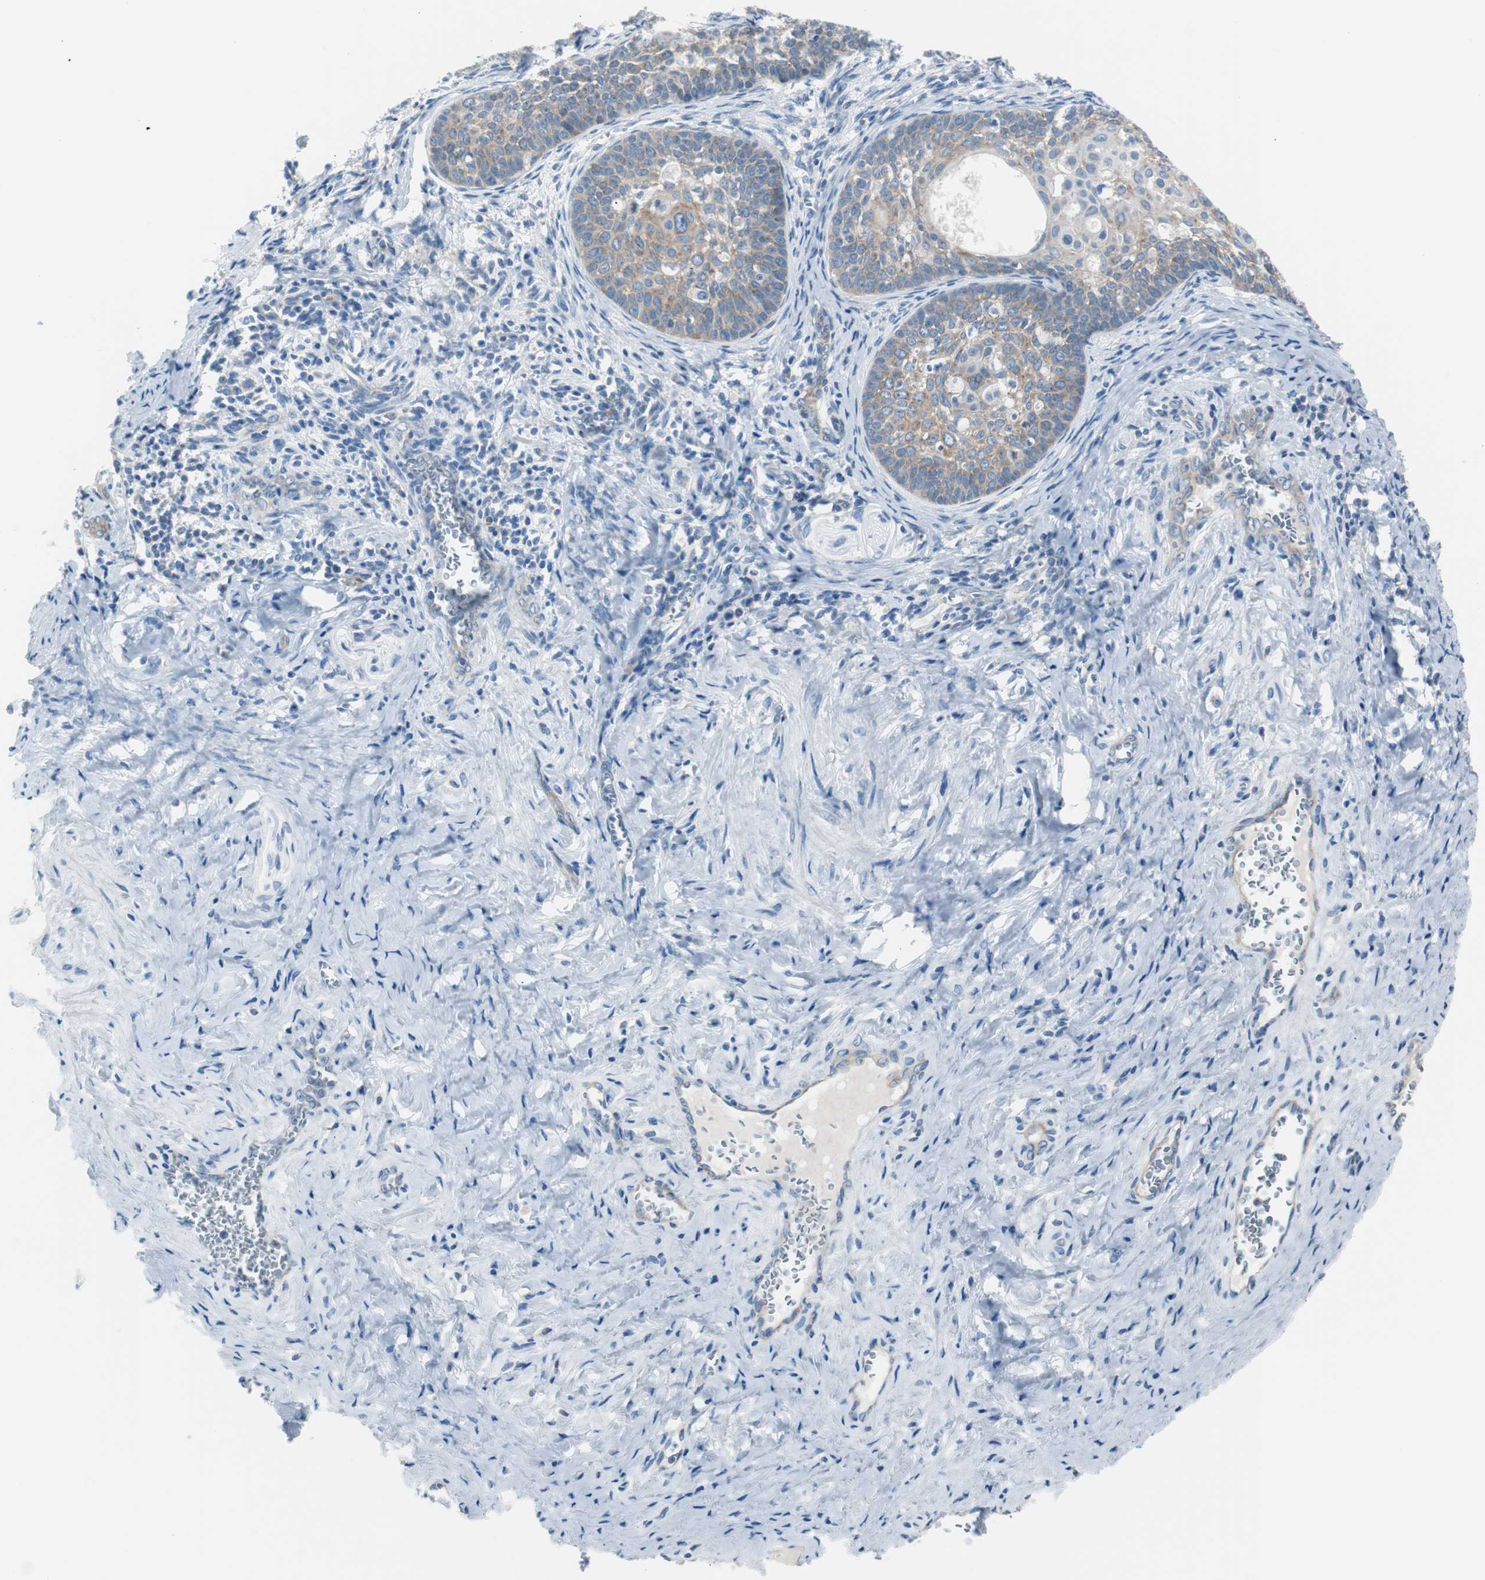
{"staining": {"intensity": "moderate", "quantity": ">75%", "location": "cytoplasmic/membranous"}, "tissue": "cervical cancer", "cell_type": "Tumor cells", "image_type": "cancer", "snomed": [{"axis": "morphology", "description": "Squamous cell carcinoma, NOS"}, {"axis": "topography", "description": "Cervix"}], "caption": "Protein analysis of cervical squamous cell carcinoma tissue exhibits moderate cytoplasmic/membranous expression in approximately >75% of tumor cells.", "gene": "RPS12", "patient": {"sex": "female", "age": 33}}